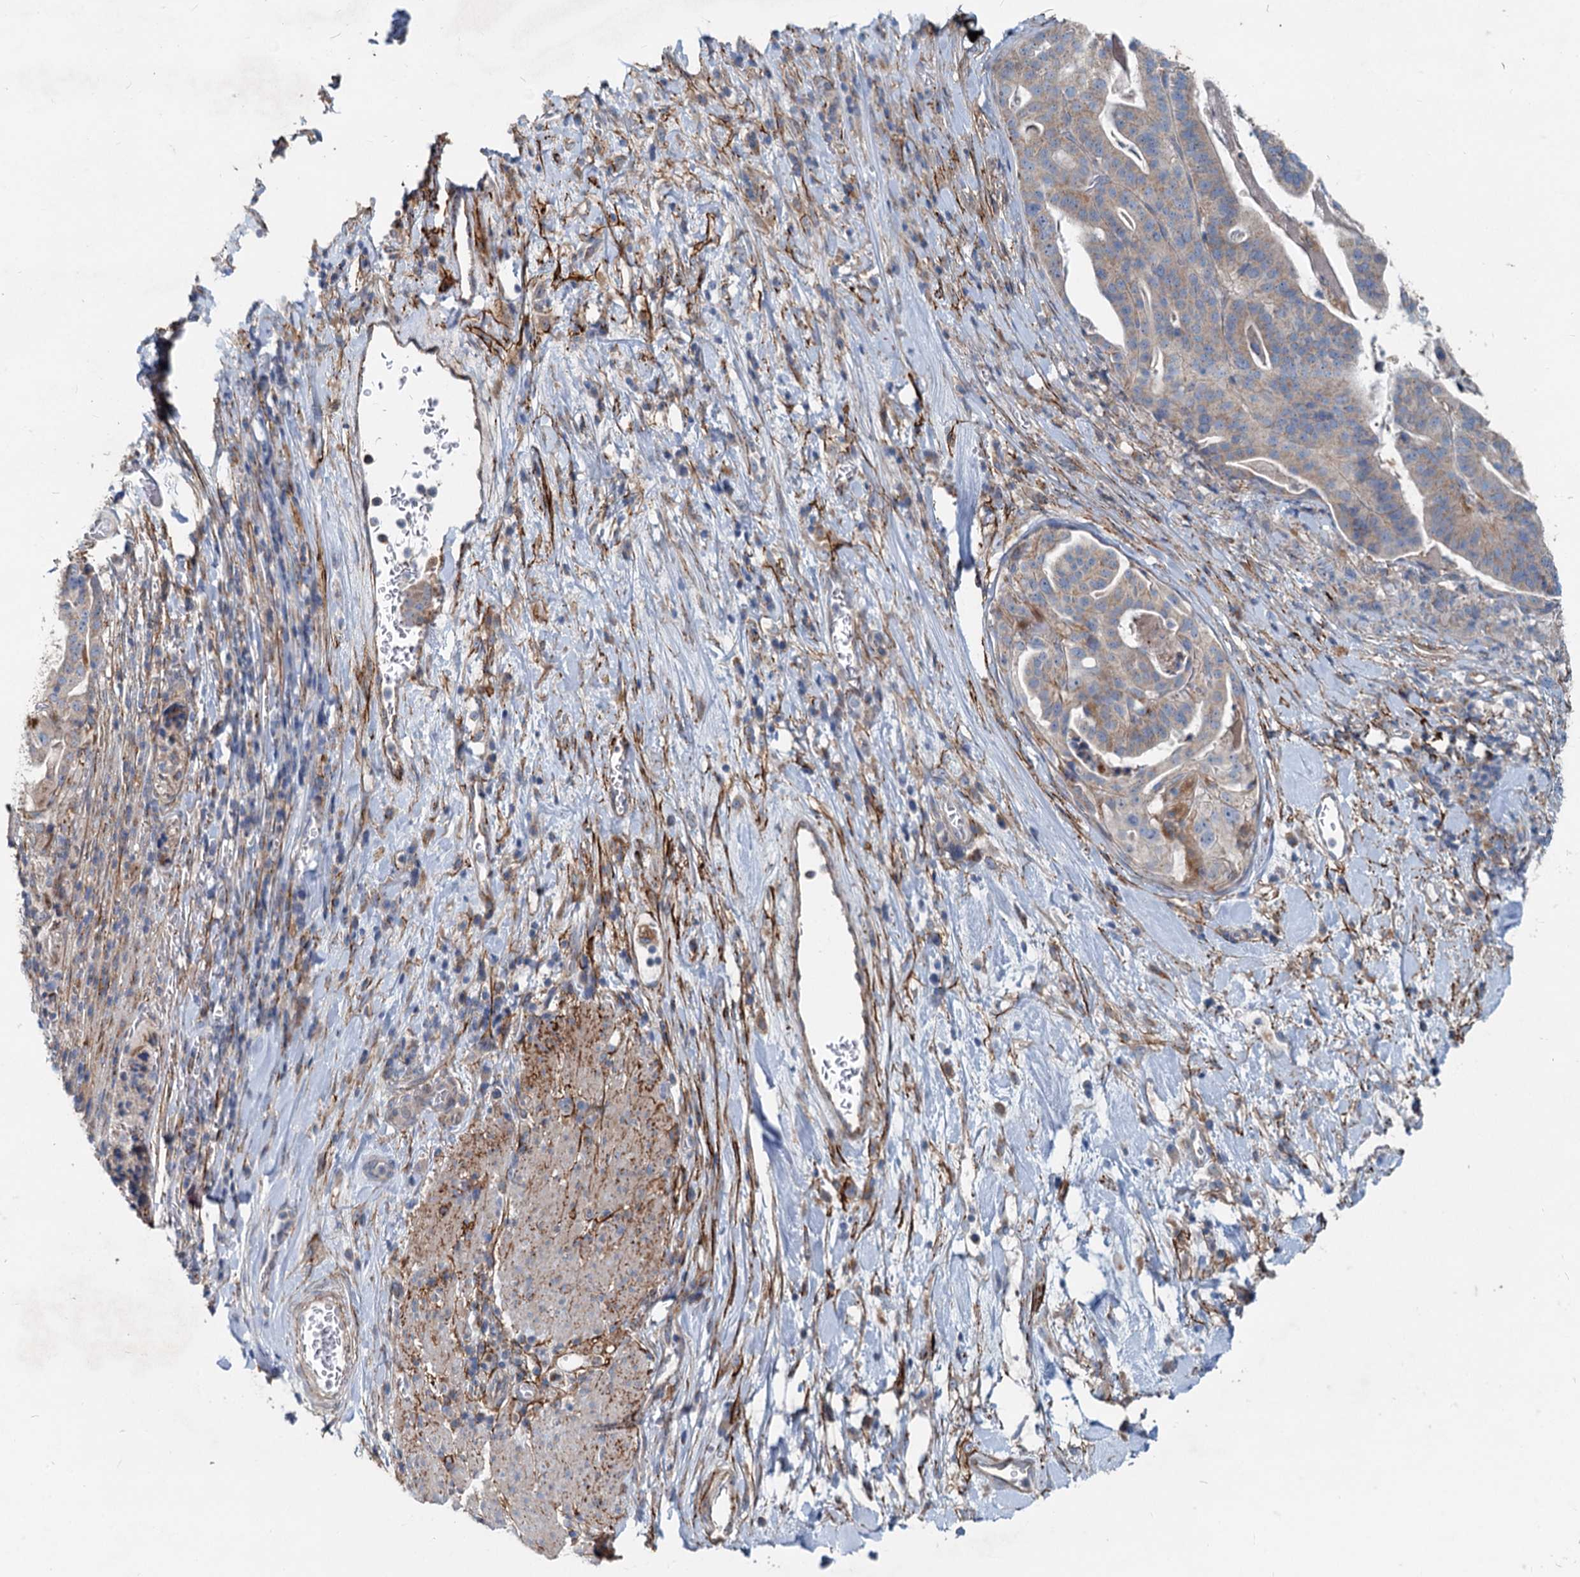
{"staining": {"intensity": "weak", "quantity": "<25%", "location": "cytoplasmic/membranous"}, "tissue": "stomach cancer", "cell_type": "Tumor cells", "image_type": "cancer", "snomed": [{"axis": "morphology", "description": "Adenocarcinoma, NOS"}, {"axis": "topography", "description": "Stomach"}], "caption": "Immunohistochemistry micrograph of neoplastic tissue: human stomach cancer (adenocarcinoma) stained with DAB exhibits no significant protein positivity in tumor cells.", "gene": "ADCY2", "patient": {"sex": "male", "age": 48}}